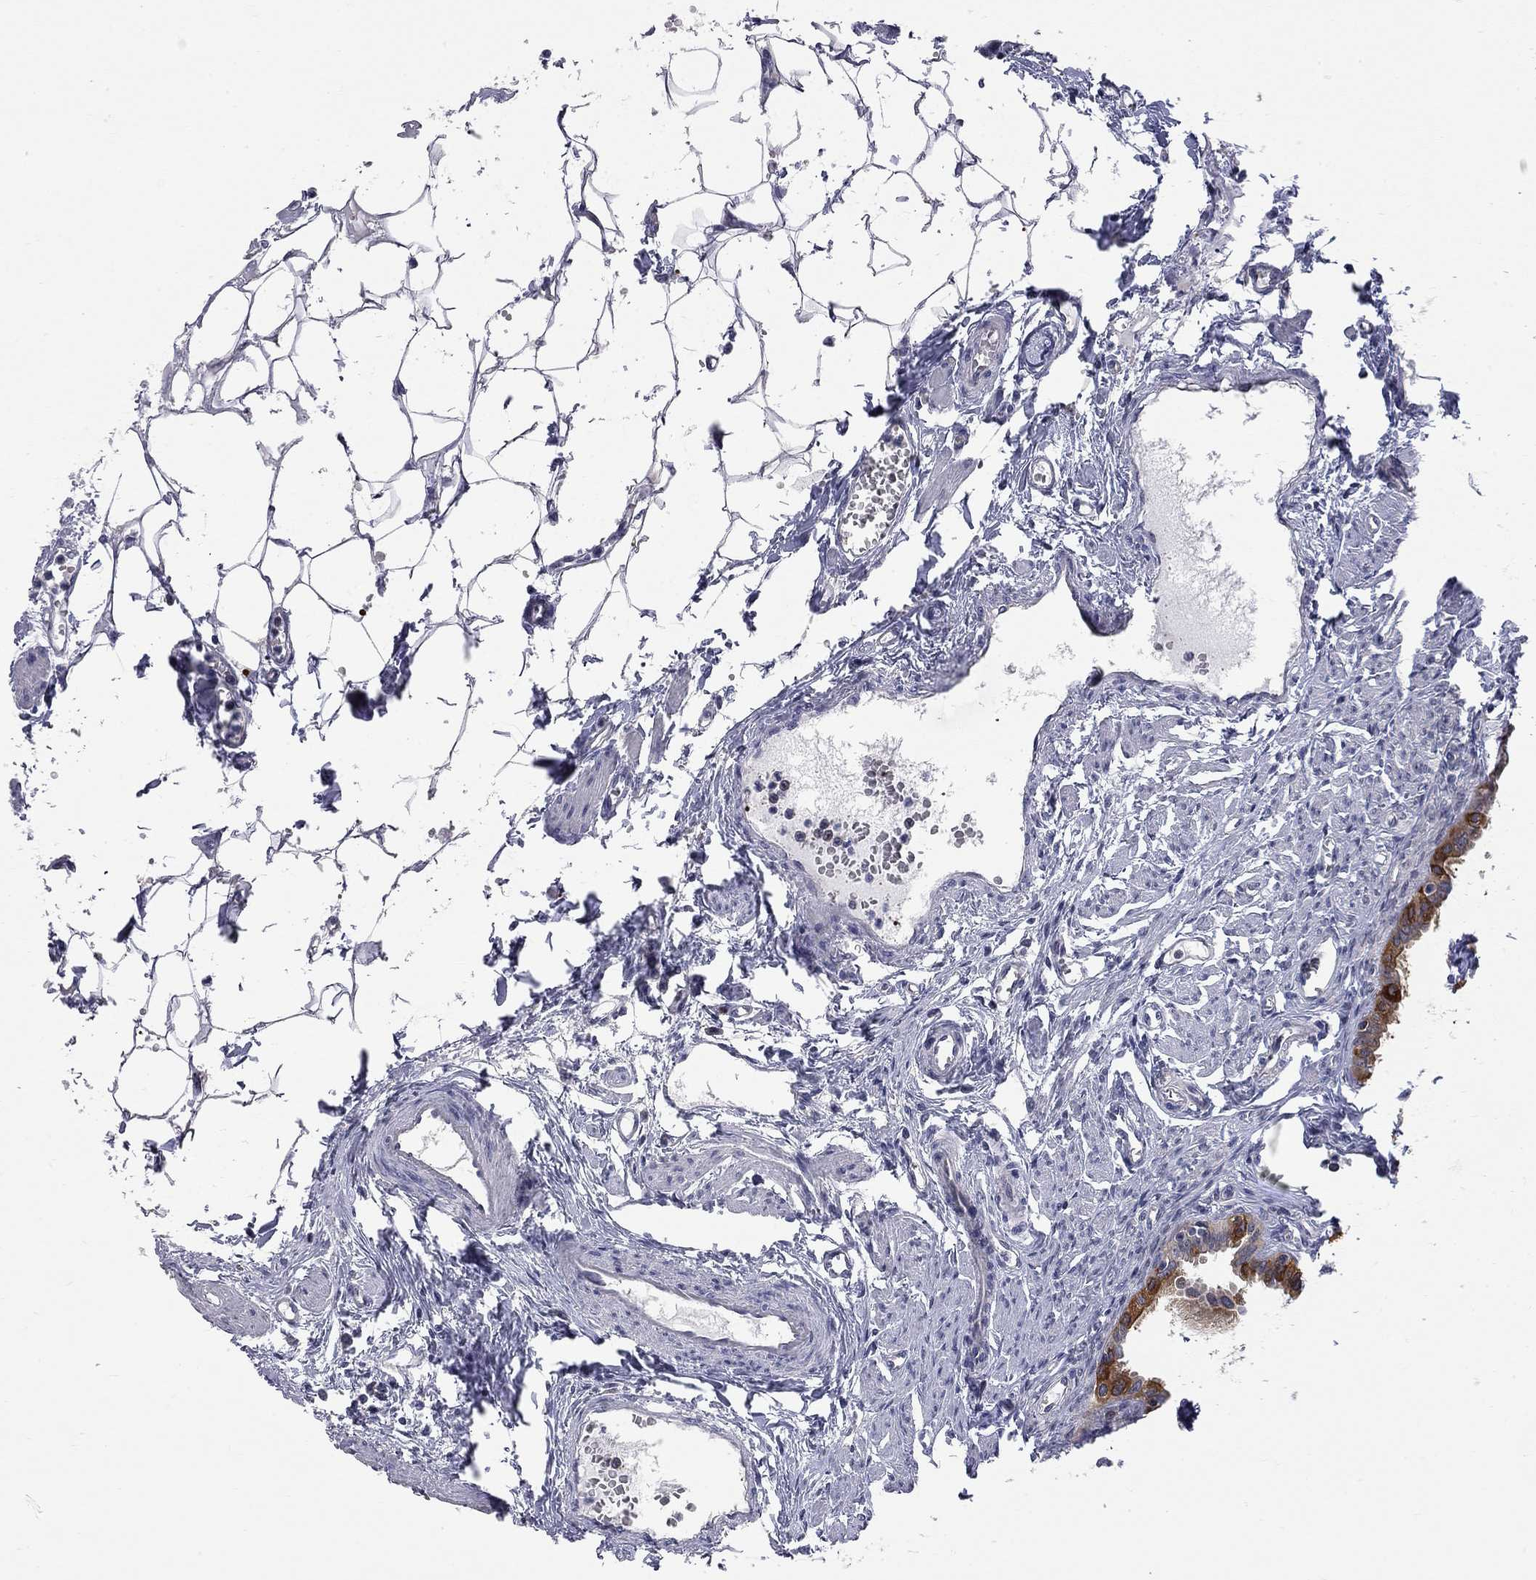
{"staining": {"intensity": "strong", "quantity": "25%-75%", "location": "cytoplasmic/membranous"}, "tissue": "fallopian tube", "cell_type": "Glandular cells", "image_type": "normal", "snomed": [{"axis": "morphology", "description": "Normal tissue, NOS"}, {"axis": "morphology", "description": "Carcinoma, endometroid"}, {"axis": "topography", "description": "Fallopian tube"}, {"axis": "topography", "description": "Ovary"}], "caption": "IHC photomicrograph of unremarkable fallopian tube: human fallopian tube stained using immunohistochemistry (IHC) exhibits high levels of strong protein expression localized specifically in the cytoplasmic/membranous of glandular cells, appearing as a cytoplasmic/membranous brown color.", "gene": "ENSG00000255639", "patient": {"sex": "female", "age": 42}}